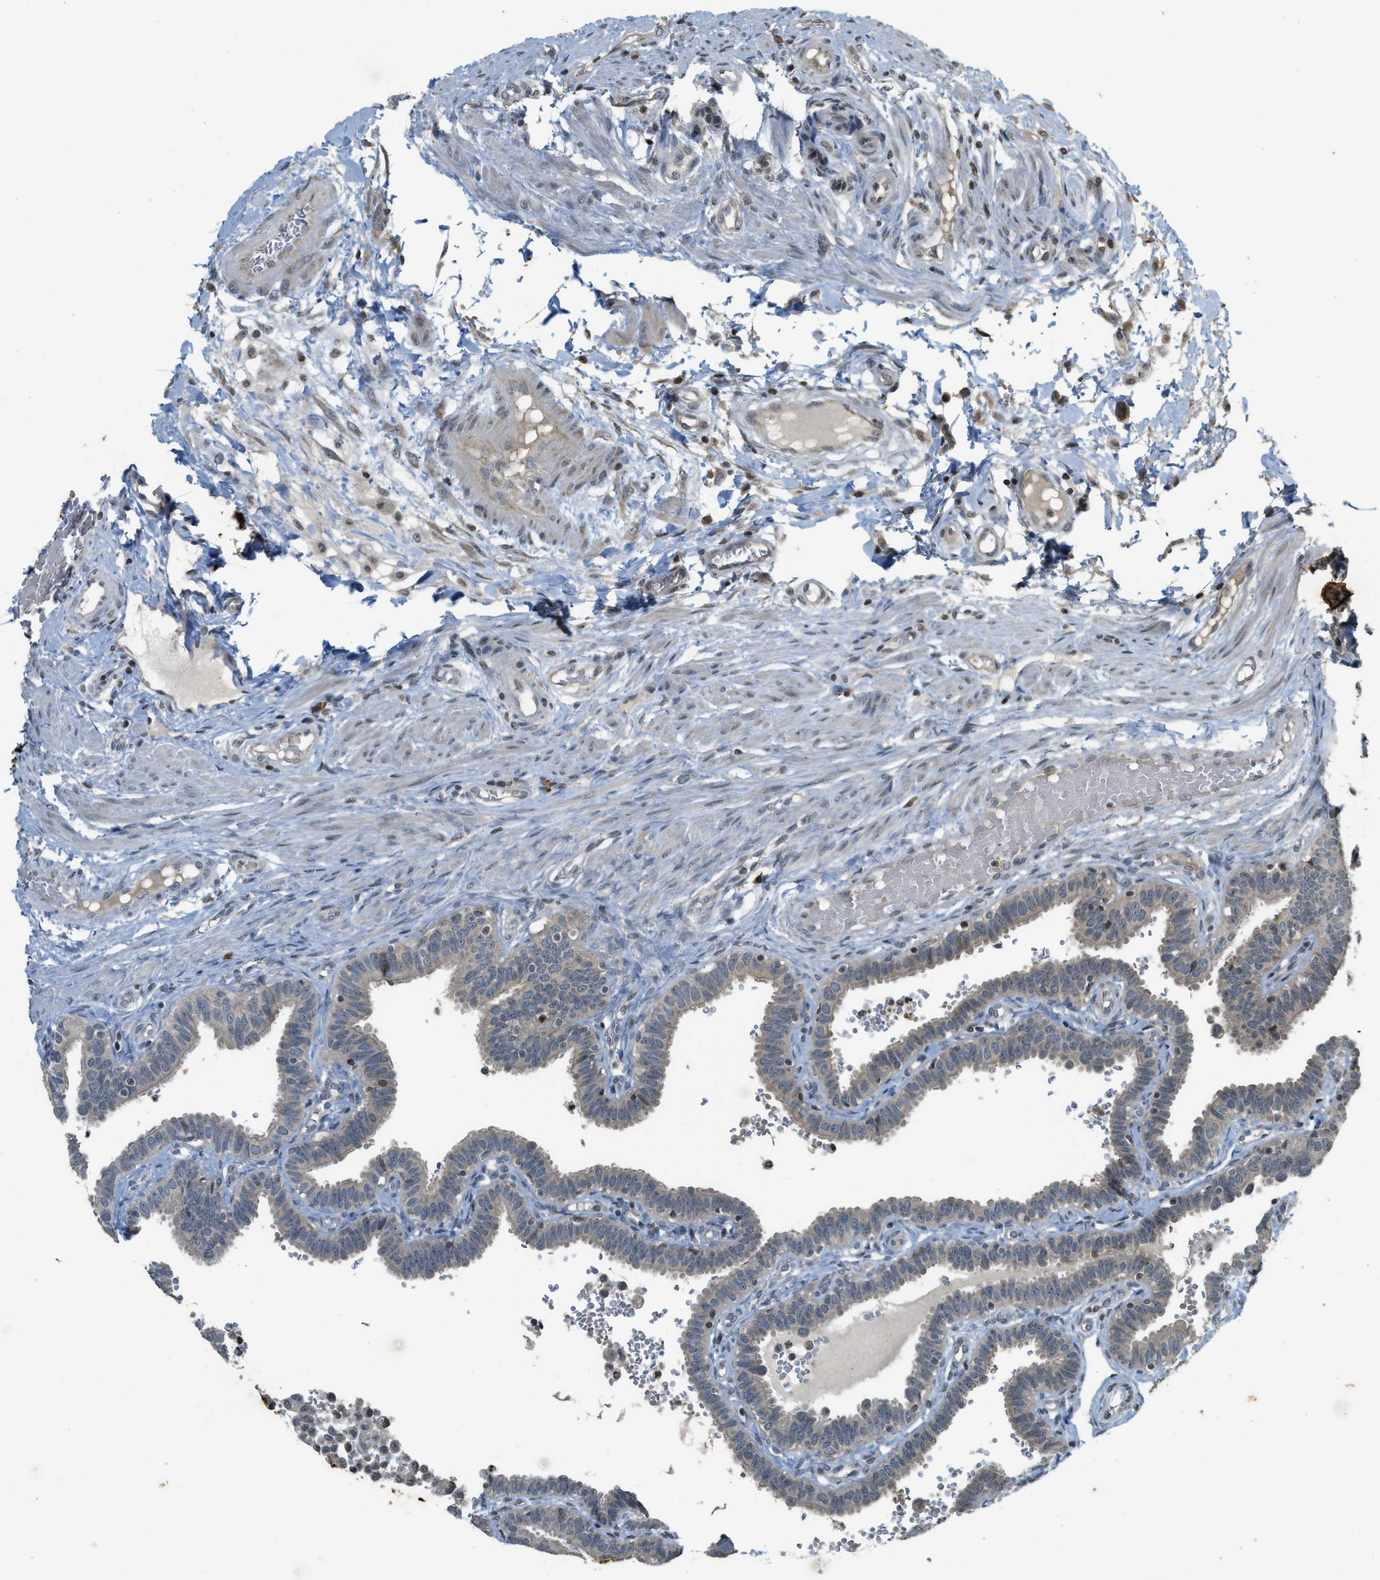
{"staining": {"intensity": "weak", "quantity": "<25%", "location": "cytoplasmic/membranous"}, "tissue": "fallopian tube", "cell_type": "Glandular cells", "image_type": "normal", "snomed": [{"axis": "morphology", "description": "Normal tissue, NOS"}, {"axis": "topography", "description": "Fallopian tube"}, {"axis": "topography", "description": "Placenta"}], "caption": "This is a histopathology image of IHC staining of benign fallopian tube, which shows no staining in glandular cells.", "gene": "SIAH1", "patient": {"sex": "female", "age": 34}}